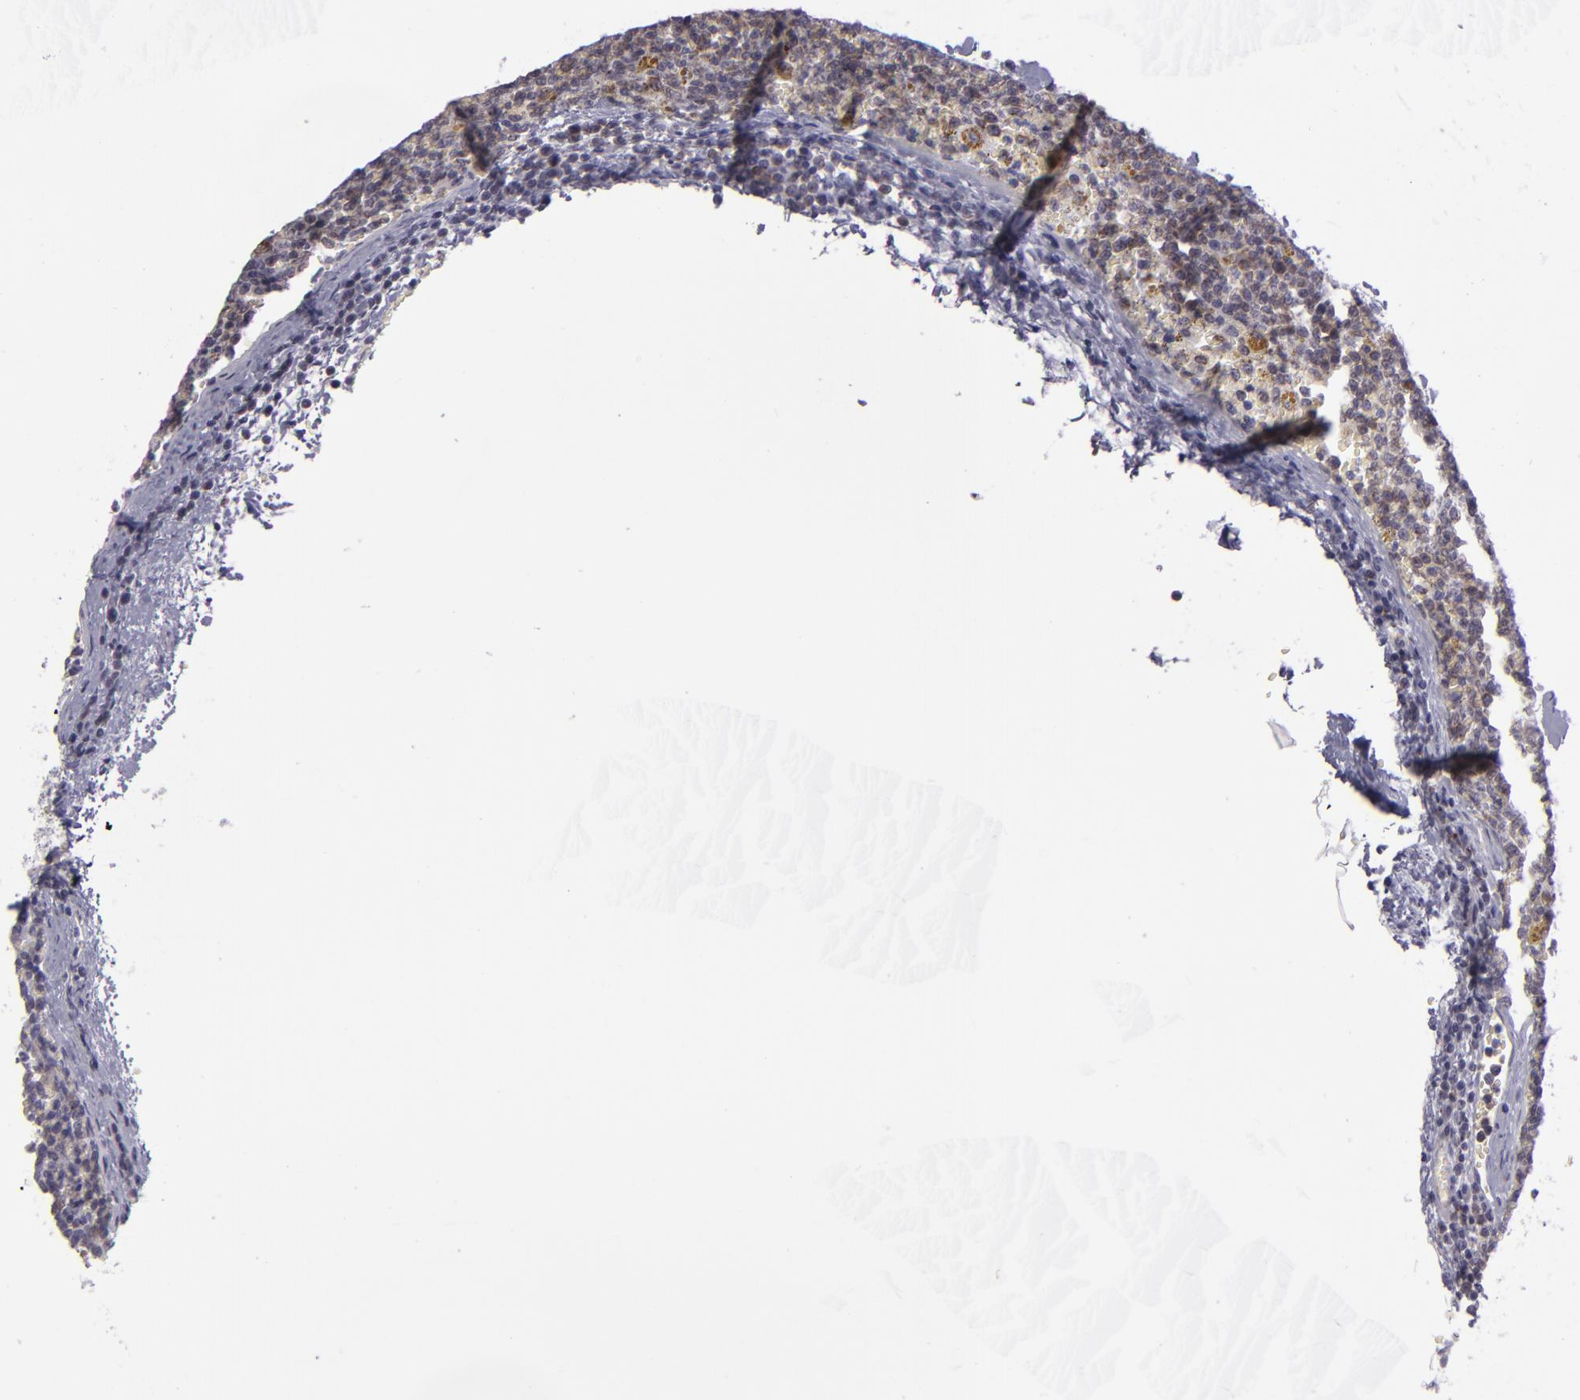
{"staining": {"intensity": "moderate", "quantity": "25%-75%", "location": "nuclear"}, "tissue": "lymphoma", "cell_type": "Tumor cells", "image_type": "cancer", "snomed": [{"axis": "morphology", "description": "Malignant lymphoma, non-Hodgkin's type, Low grade"}, {"axis": "topography", "description": "Lymph node"}], "caption": "Low-grade malignant lymphoma, non-Hodgkin's type stained with a protein marker reveals moderate staining in tumor cells.", "gene": "EMD", "patient": {"sex": "male", "age": 50}}